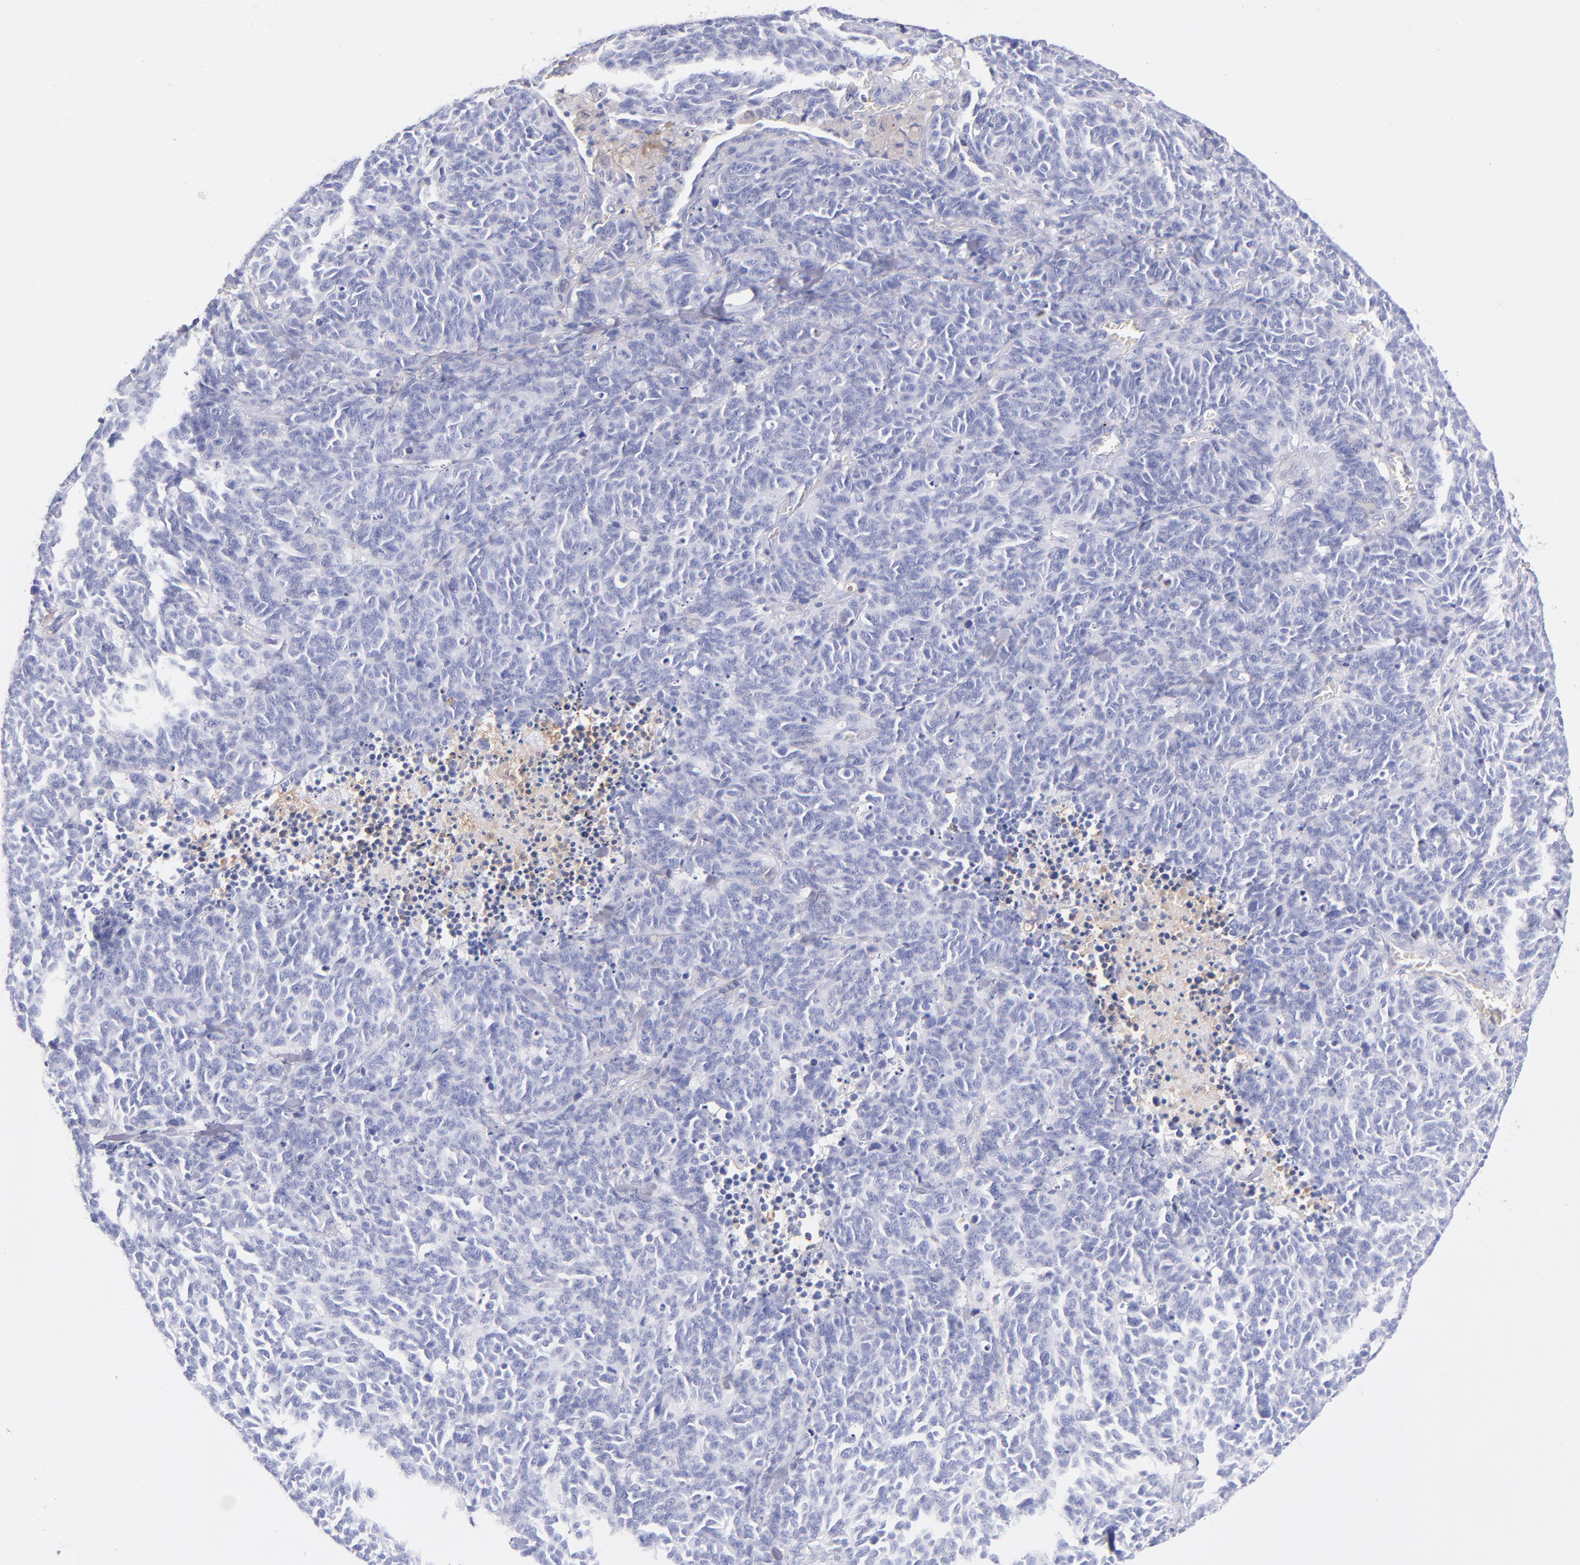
{"staining": {"intensity": "negative", "quantity": "none", "location": "none"}, "tissue": "lung cancer", "cell_type": "Tumor cells", "image_type": "cancer", "snomed": [{"axis": "morphology", "description": "Neoplasm, malignant, NOS"}, {"axis": "topography", "description": "Lung"}], "caption": "Protein analysis of lung malignant neoplasm shows no significant expression in tumor cells.", "gene": "HP", "patient": {"sex": "female", "age": 58}}